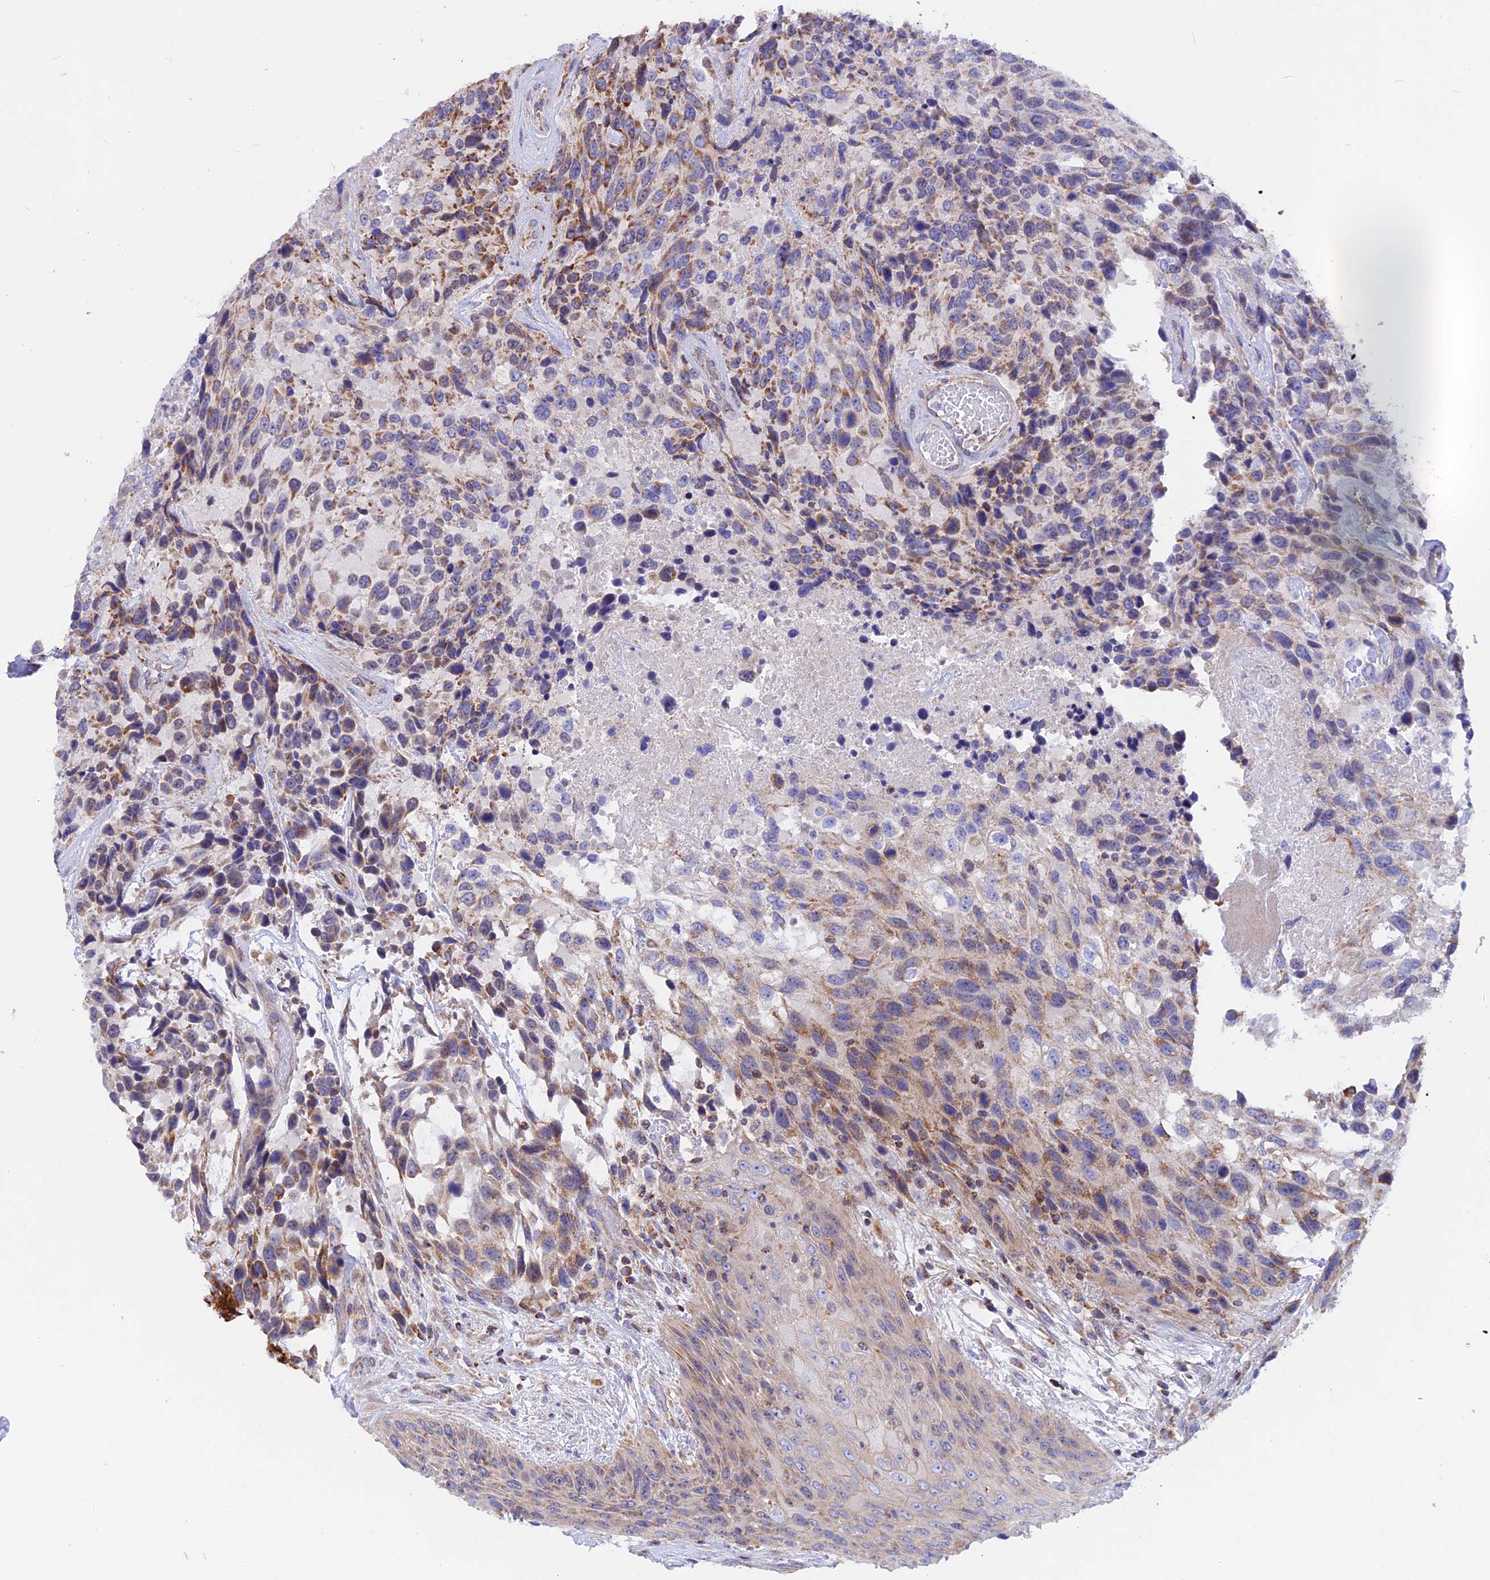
{"staining": {"intensity": "moderate", "quantity": "25%-75%", "location": "cytoplasmic/membranous"}, "tissue": "urothelial cancer", "cell_type": "Tumor cells", "image_type": "cancer", "snomed": [{"axis": "morphology", "description": "Urothelial carcinoma, High grade"}, {"axis": "topography", "description": "Urinary bladder"}], "caption": "Urothelial cancer stained for a protein reveals moderate cytoplasmic/membranous positivity in tumor cells.", "gene": "GCDH", "patient": {"sex": "female", "age": 70}}